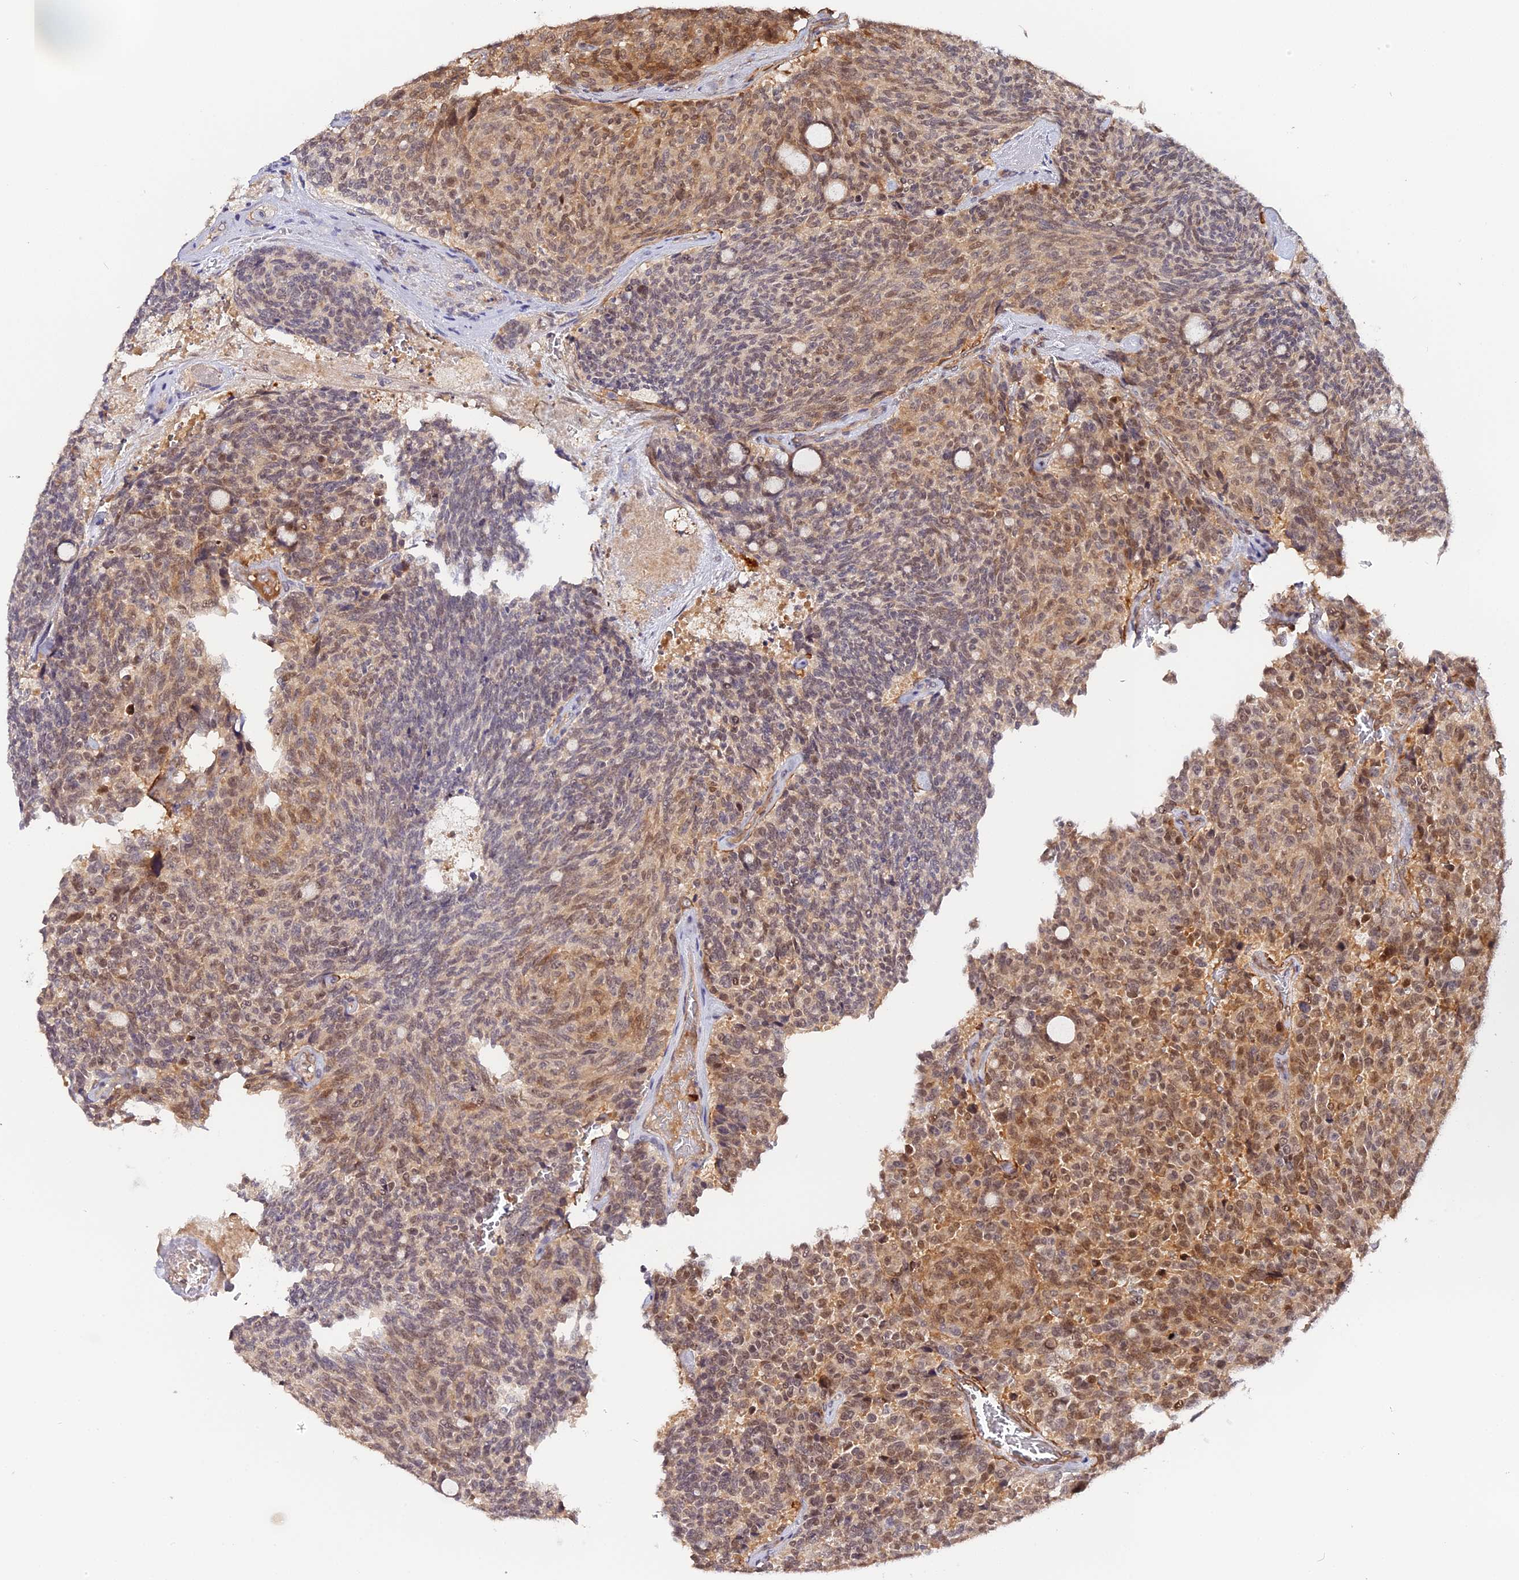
{"staining": {"intensity": "moderate", "quantity": "25%-75%", "location": "cytoplasmic/membranous,nuclear"}, "tissue": "carcinoid", "cell_type": "Tumor cells", "image_type": "cancer", "snomed": [{"axis": "morphology", "description": "Carcinoid, malignant, NOS"}, {"axis": "topography", "description": "Pancreas"}], "caption": "A brown stain labels moderate cytoplasmic/membranous and nuclear staining of a protein in human malignant carcinoid tumor cells. The staining was performed using DAB (3,3'-diaminobenzidine), with brown indicating positive protein expression. Nuclei are stained blue with hematoxylin.", "gene": "IMPACT", "patient": {"sex": "female", "age": 54}}